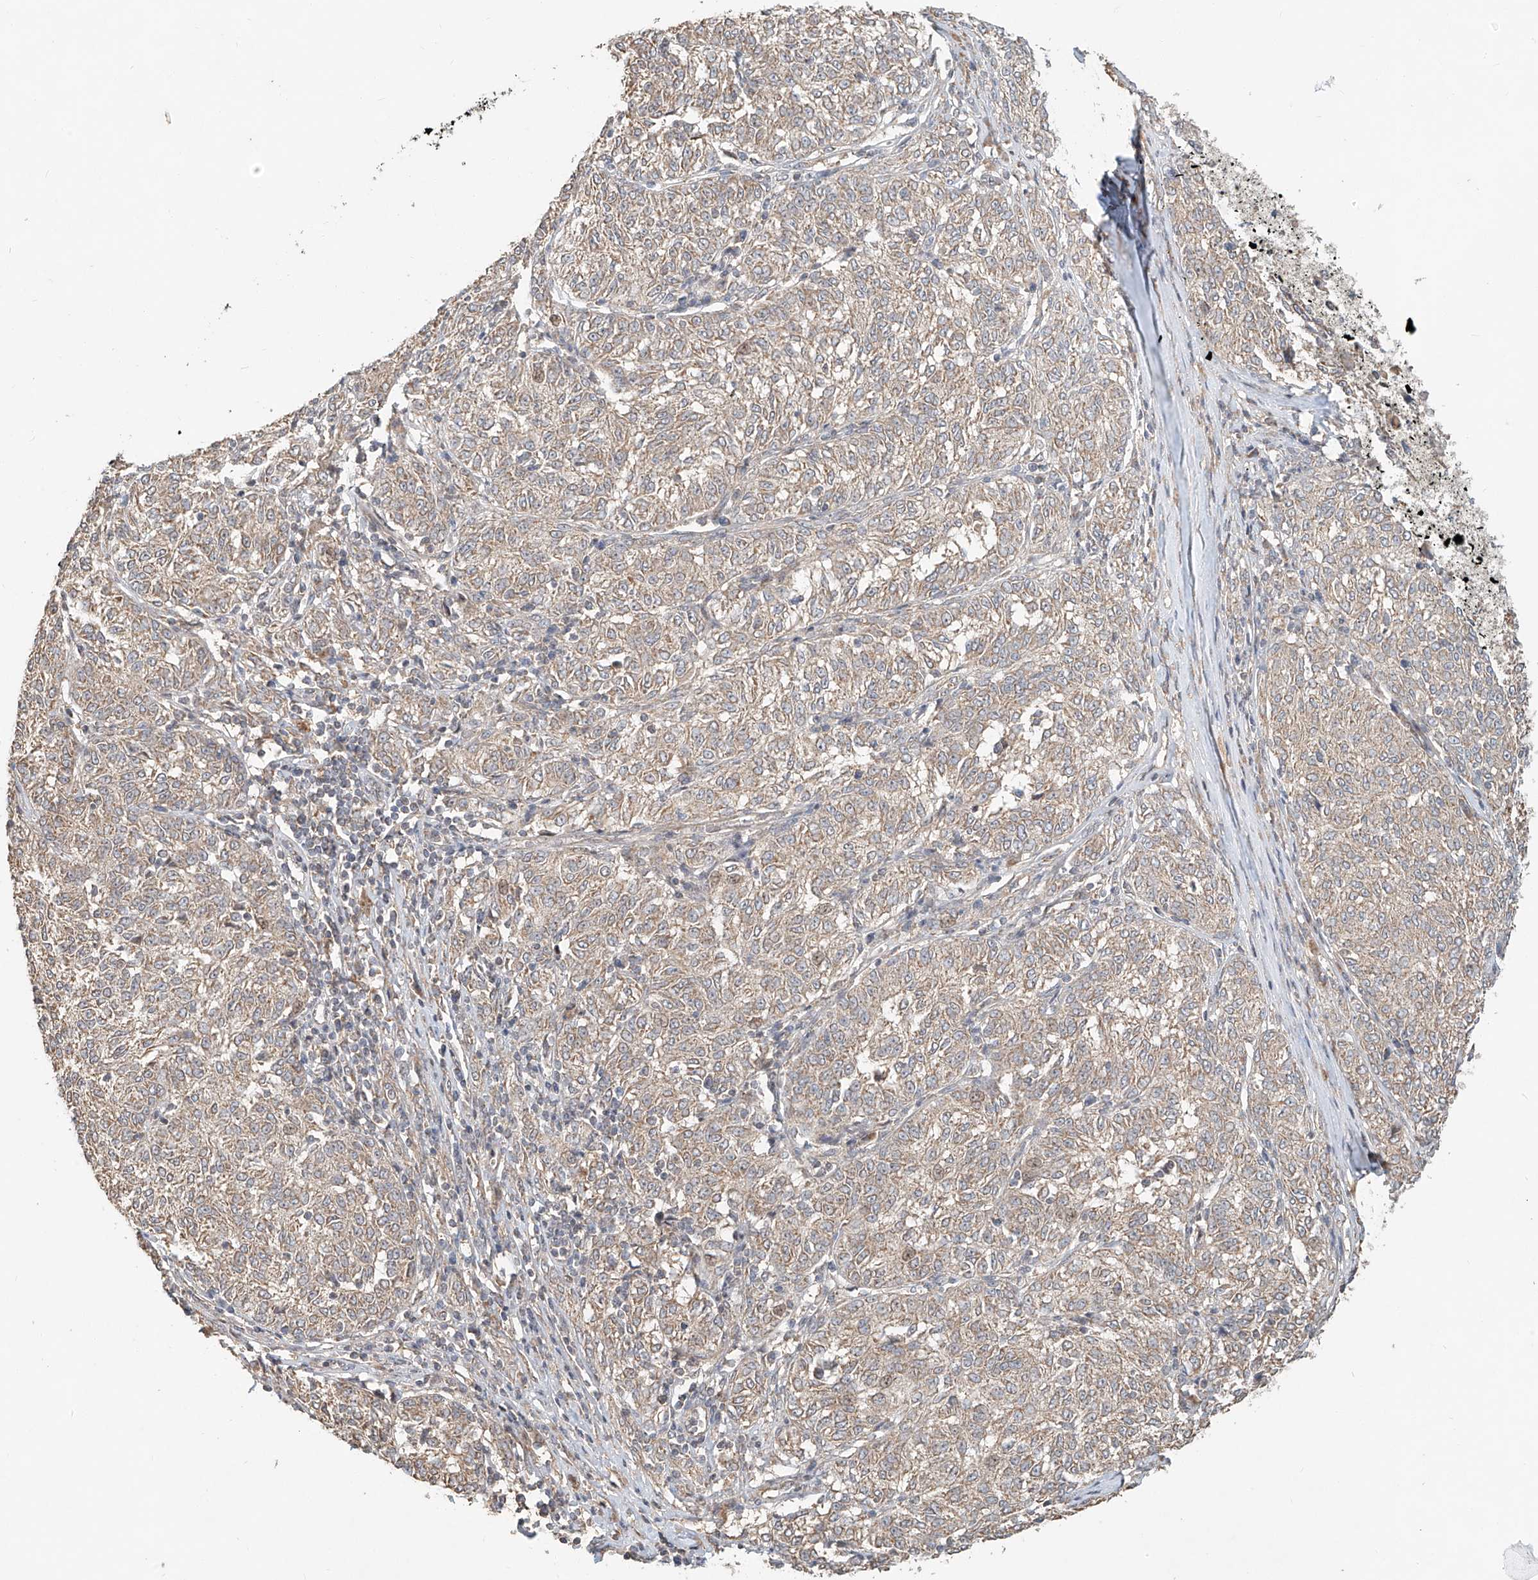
{"staining": {"intensity": "weak", "quantity": "25%-75%", "location": "cytoplasmic/membranous"}, "tissue": "melanoma", "cell_type": "Tumor cells", "image_type": "cancer", "snomed": [{"axis": "morphology", "description": "Malignant melanoma, NOS"}, {"axis": "topography", "description": "Skin"}], "caption": "A high-resolution histopathology image shows IHC staining of malignant melanoma, which displays weak cytoplasmic/membranous positivity in about 25%-75% of tumor cells.", "gene": "TMEM61", "patient": {"sex": "female", "age": 72}}